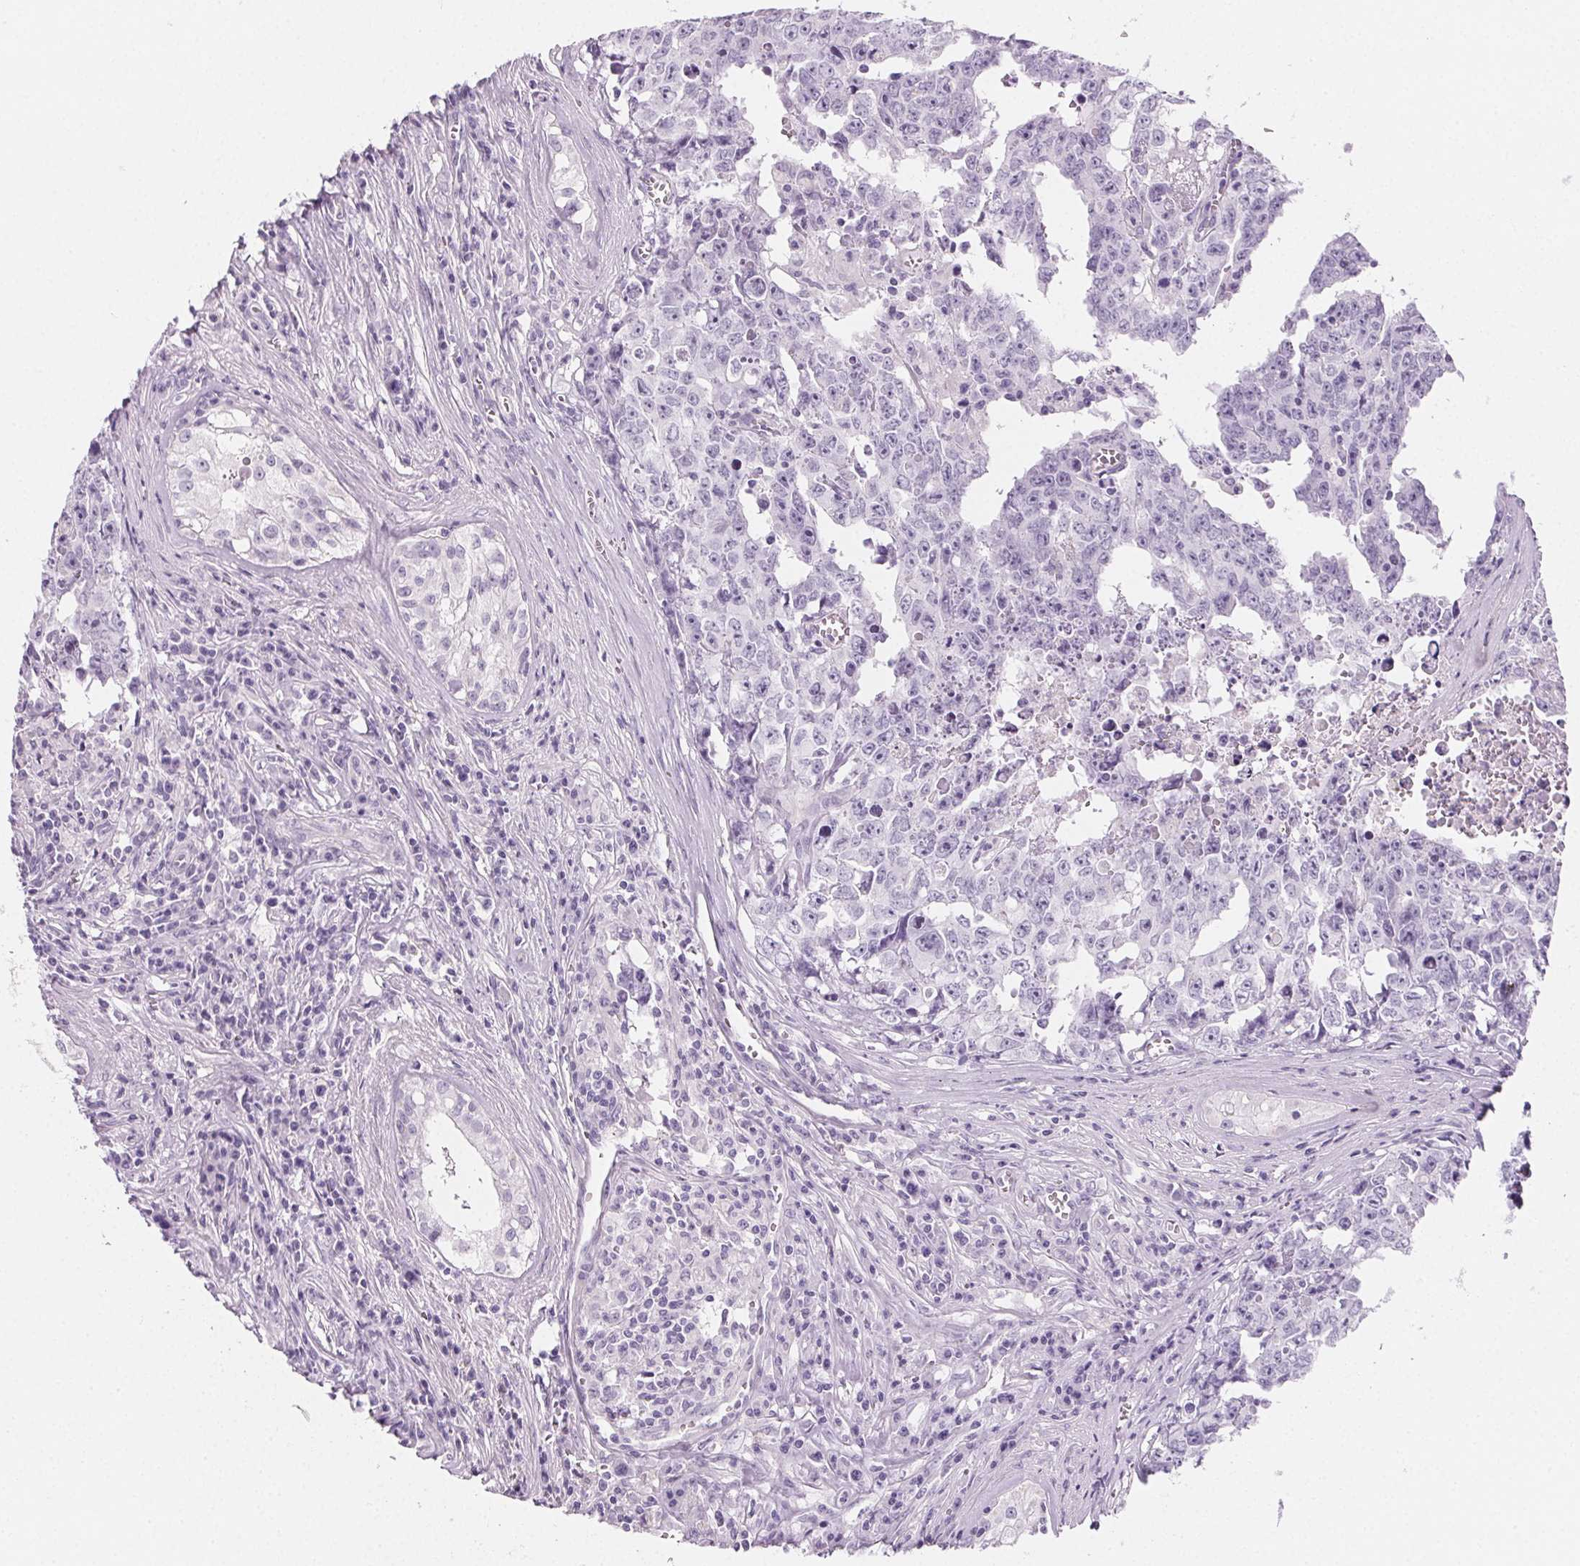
{"staining": {"intensity": "negative", "quantity": "none", "location": "none"}, "tissue": "testis cancer", "cell_type": "Tumor cells", "image_type": "cancer", "snomed": [{"axis": "morphology", "description": "Carcinoma, Embryonal, NOS"}, {"axis": "topography", "description": "Testis"}], "caption": "A high-resolution image shows immunohistochemistry staining of testis cancer (embryonal carcinoma), which reveals no significant positivity in tumor cells. (Stains: DAB (3,3'-diaminobenzidine) immunohistochemistry (IHC) with hematoxylin counter stain, Microscopy: brightfield microscopy at high magnification).", "gene": "PRSS3", "patient": {"sex": "male", "age": 22}}